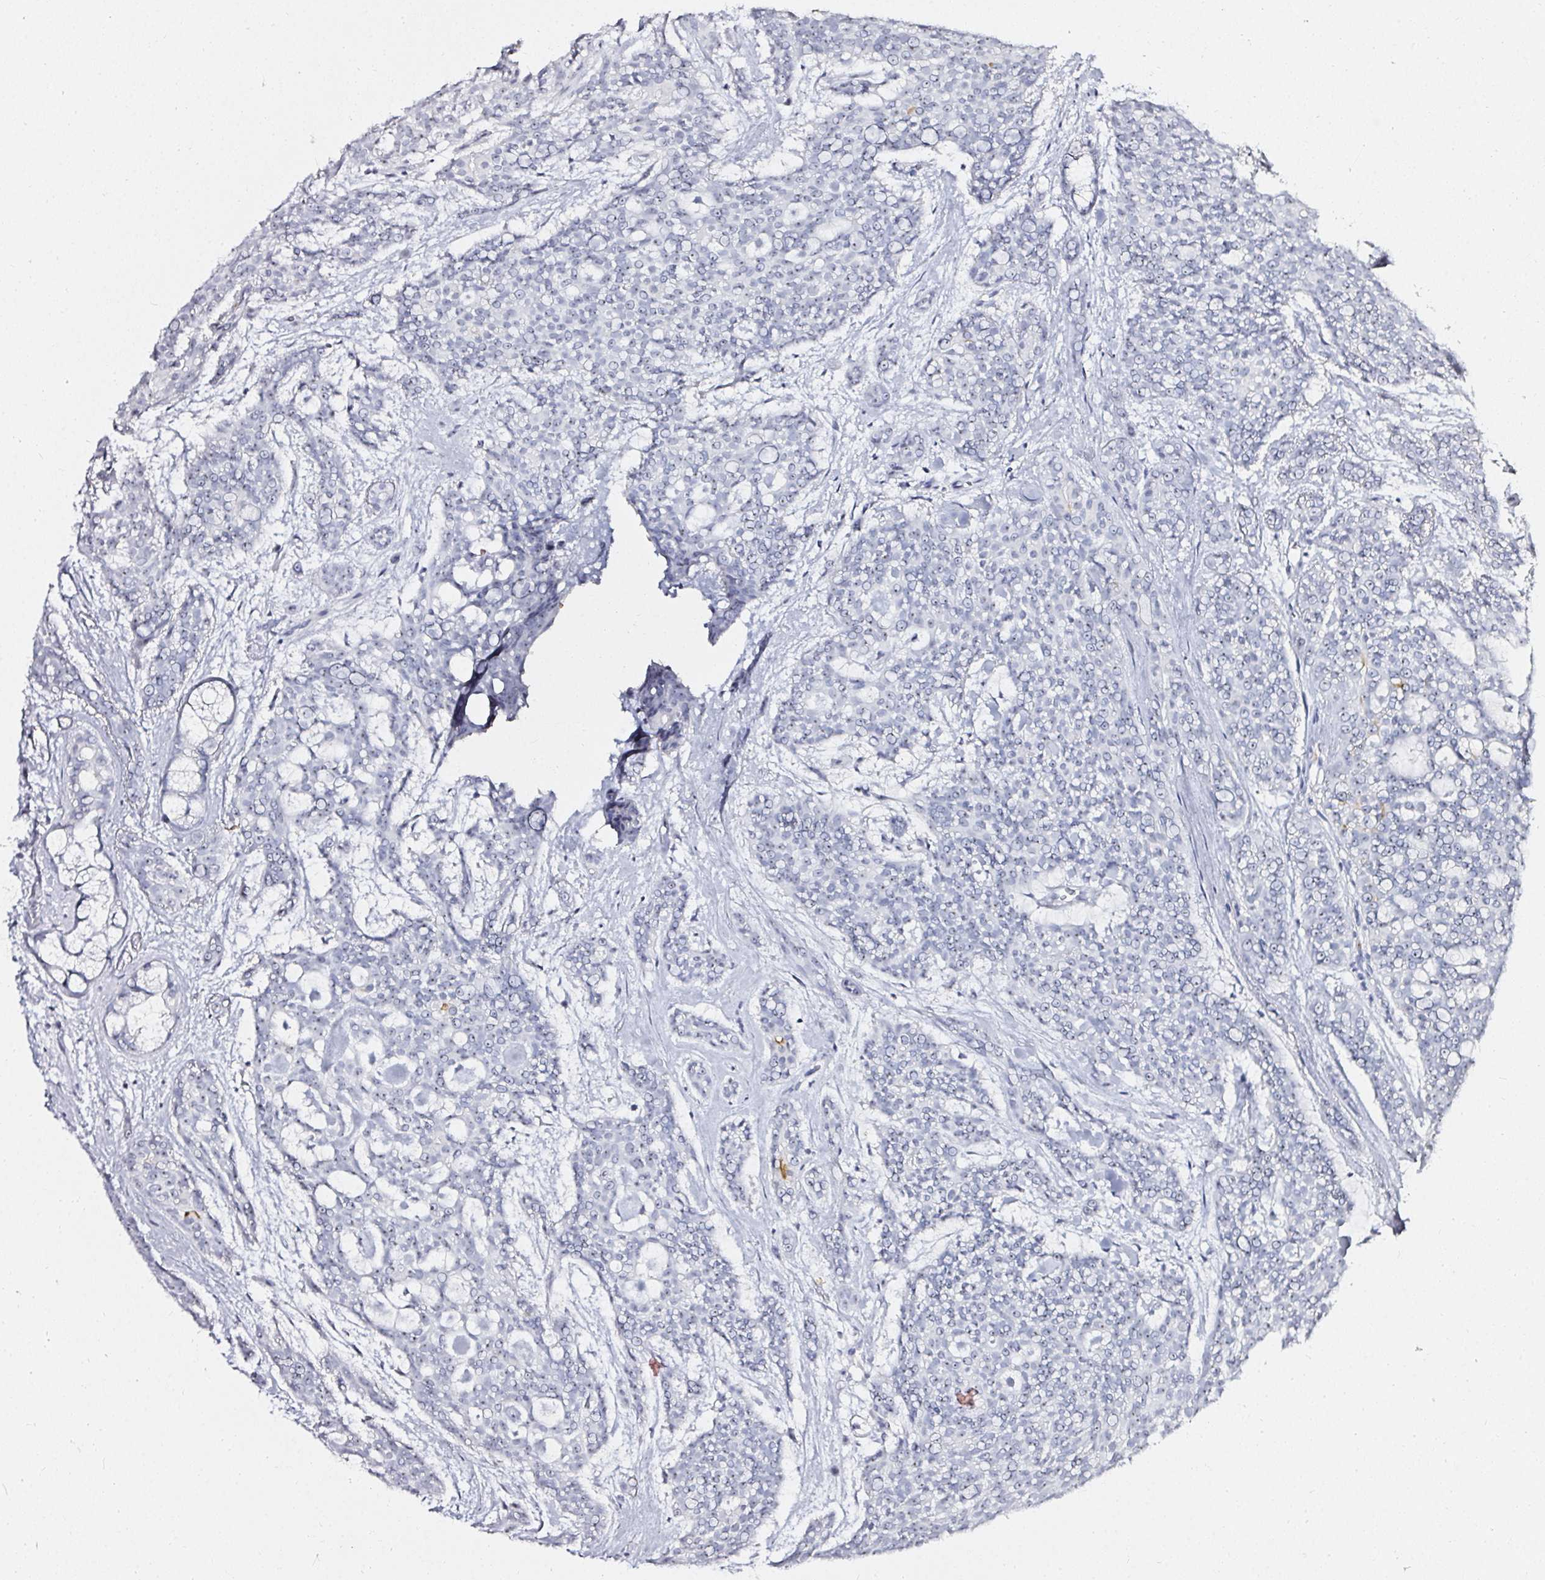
{"staining": {"intensity": "negative", "quantity": "none", "location": "none"}, "tissue": "head and neck cancer", "cell_type": "Tumor cells", "image_type": "cancer", "snomed": [{"axis": "morphology", "description": "Adenocarcinoma, NOS"}, {"axis": "topography", "description": "Head-Neck"}], "caption": "This is an IHC photomicrograph of head and neck cancer. There is no staining in tumor cells.", "gene": "ACAN", "patient": {"sex": "male", "age": 66}}